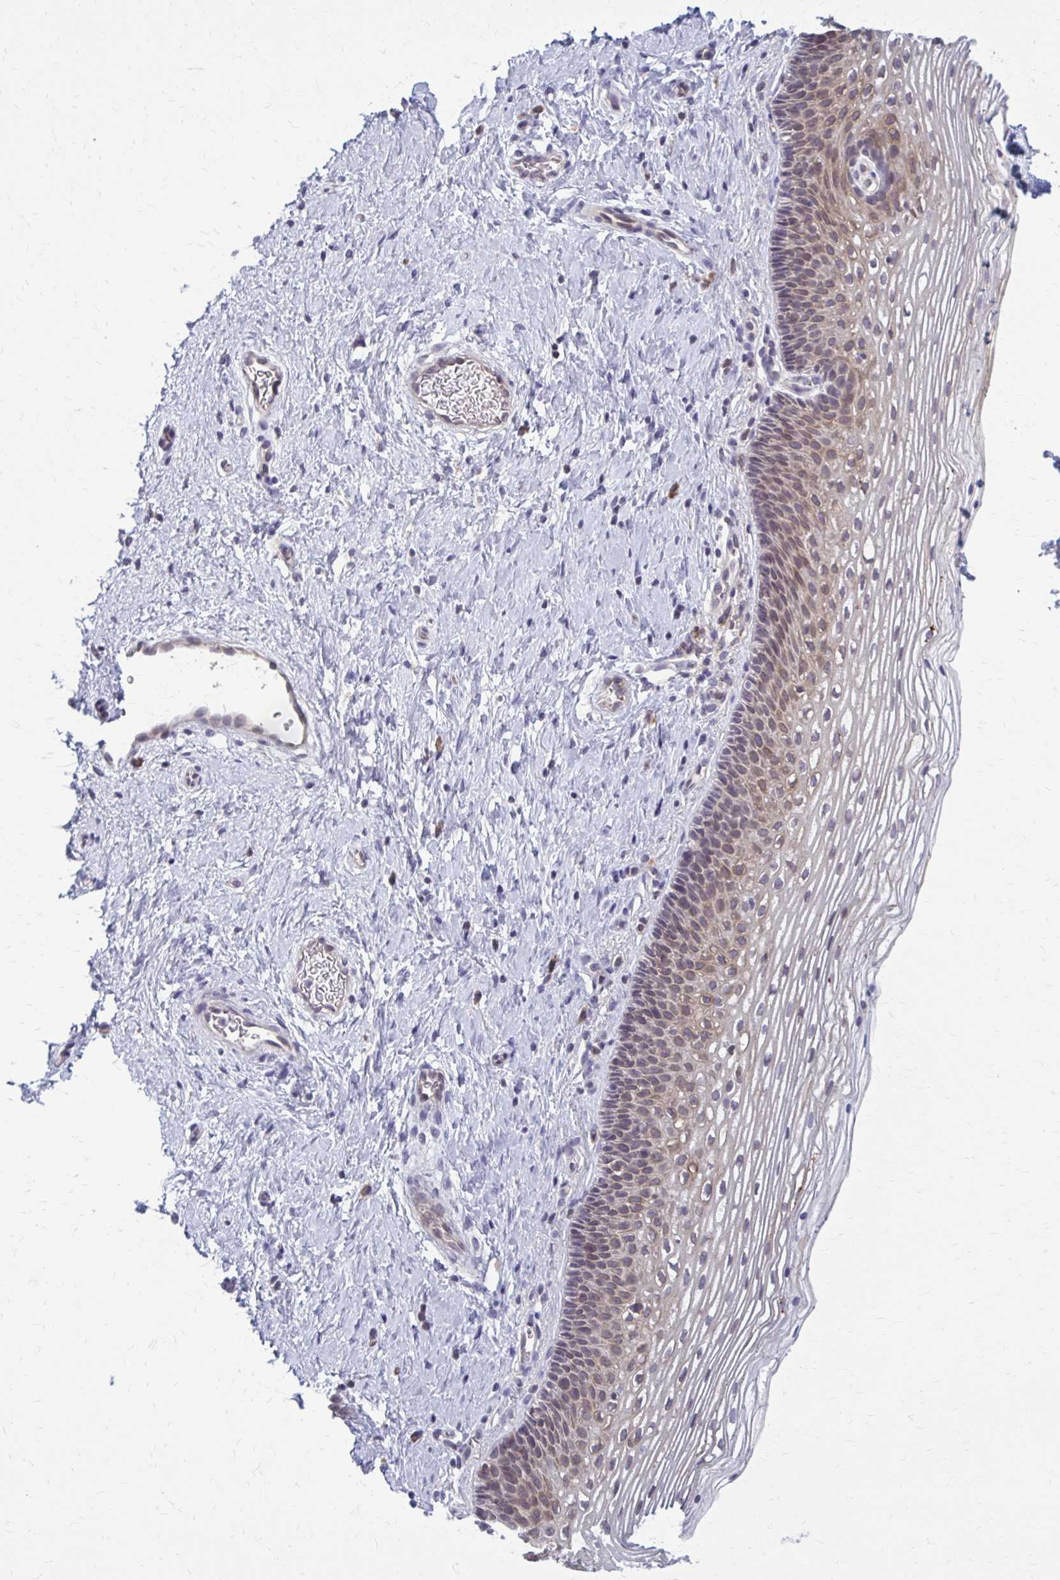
{"staining": {"intensity": "negative", "quantity": "none", "location": "none"}, "tissue": "cervix", "cell_type": "Glandular cells", "image_type": "normal", "snomed": [{"axis": "morphology", "description": "Normal tissue, NOS"}, {"axis": "topography", "description": "Cervix"}], "caption": "Benign cervix was stained to show a protein in brown. There is no significant positivity in glandular cells. The staining is performed using DAB brown chromogen with nuclei counter-stained in using hematoxylin.", "gene": "MCRIP2", "patient": {"sex": "female", "age": 34}}